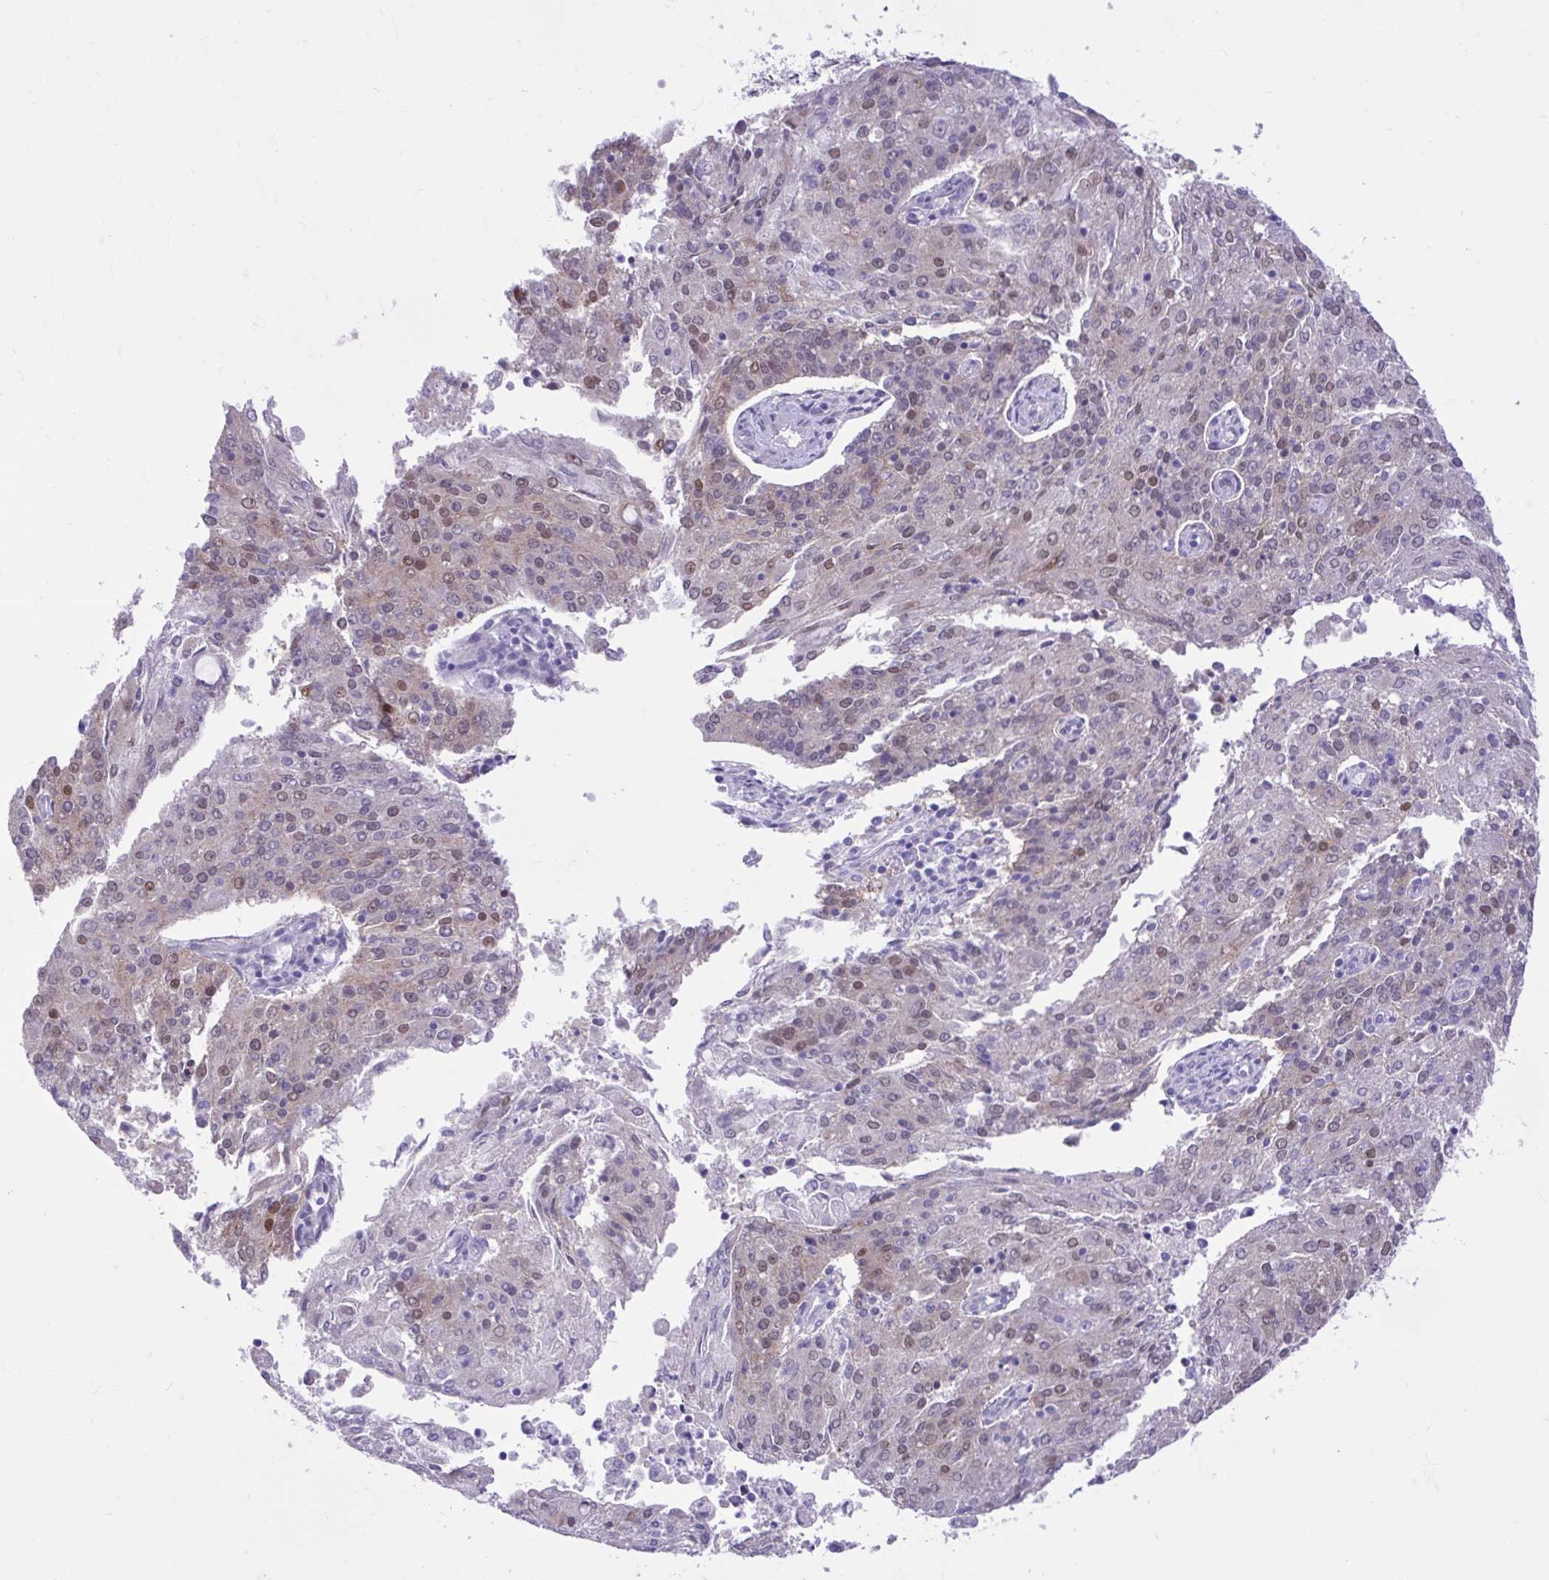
{"staining": {"intensity": "moderate", "quantity": "25%-75%", "location": "nuclear"}, "tissue": "endometrial cancer", "cell_type": "Tumor cells", "image_type": "cancer", "snomed": [{"axis": "morphology", "description": "Adenocarcinoma, NOS"}, {"axis": "topography", "description": "Endometrium"}], "caption": "Protein staining of endometrial cancer (adenocarcinoma) tissue exhibits moderate nuclear staining in approximately 25%-75% of tumor cells. Nuclei are stained in blue.", "gene": "FAM153A", "patient": {"sex": "female", "age": 82}}